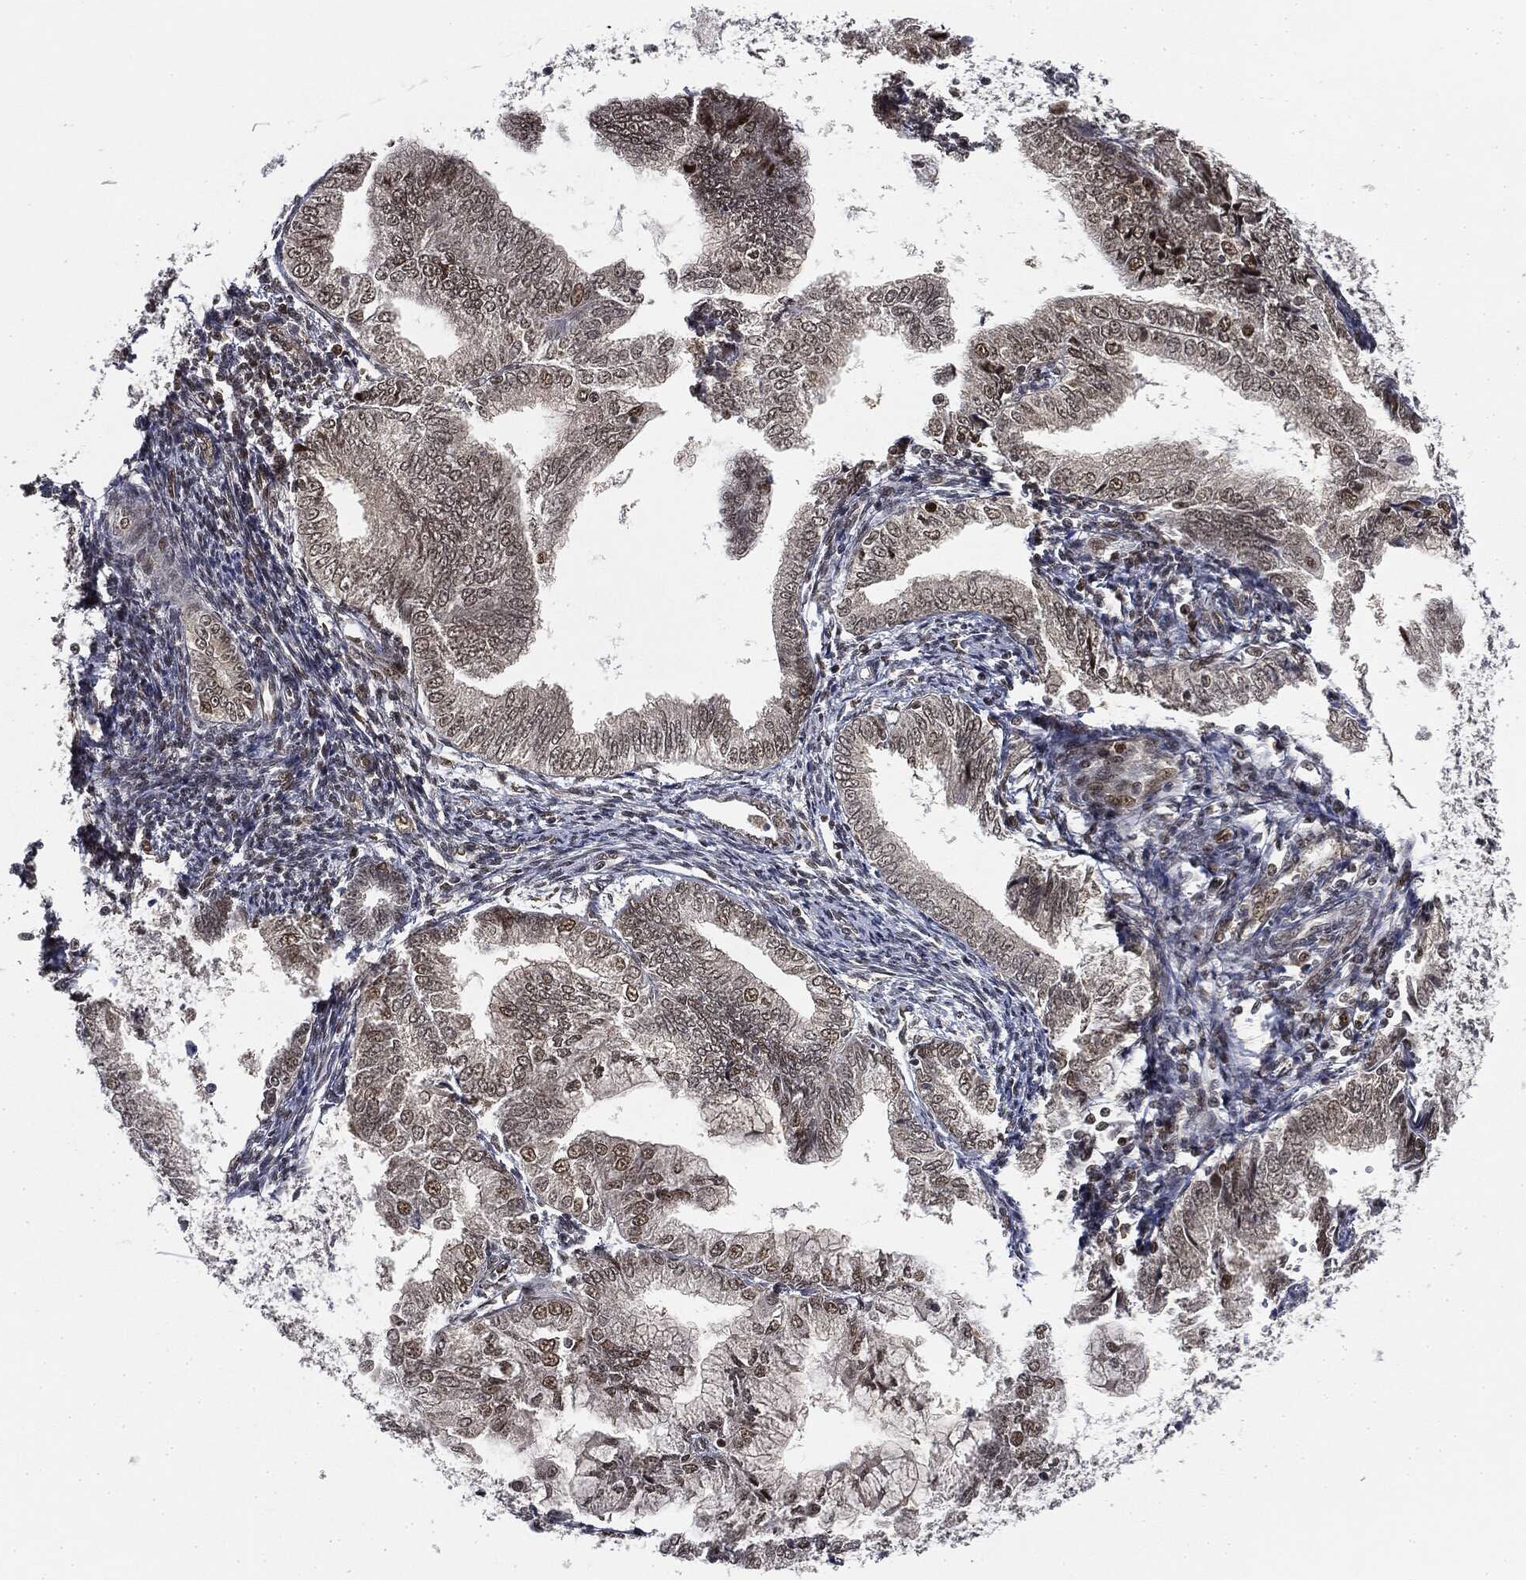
{"staining": {"intensity": "weak", "quantity": "25%-75%", "location": "nuclear"}, "tissue": "endometrial cancer", "cell_type": "Tumor cells", "image_type": "cancer", "snomed": [{"axis": "morphology", "description": "Adenocarcinoma, NOS"}, {"axis": "topography", "description": "Endometrium"}], "caption": "Immunohistochemical staining of human endometrial cancer (adenocarcinoma) displays weak nuclear protein expression in about 25%-75% of tumor cells. (DAB (3,3'-diaminobenzidine) IHC with brightfield microscopy, high magnification).", "gene": "TBC1D22A", "patient": {"sex": "female", "age": 56}}